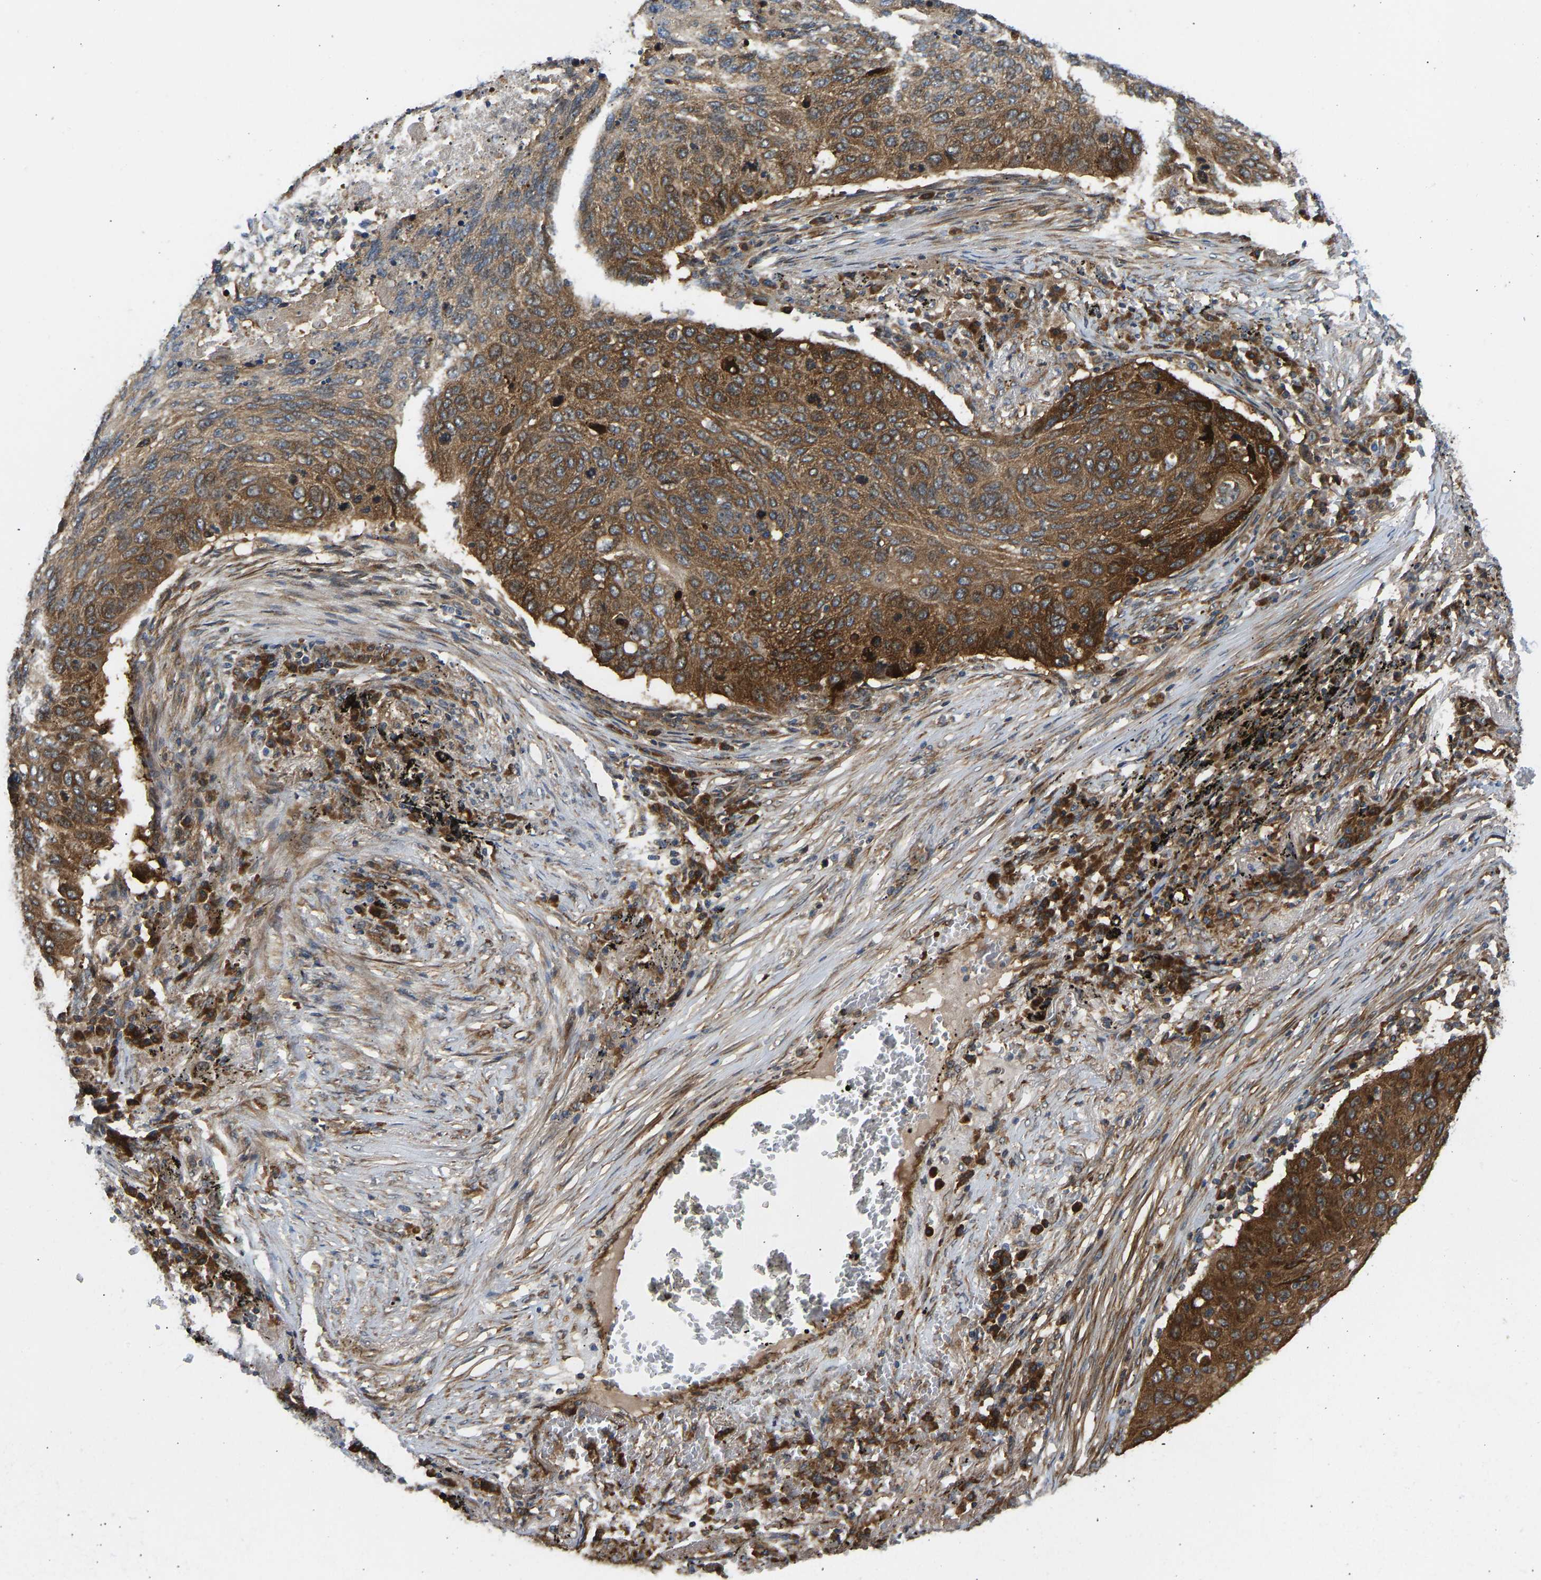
{"staining": {"intensity": "strong", "quantity": ">75%", "location": "cytoplasmic/membranous"}, "tissue": "lung cancer", "cell_type": "Tumor cells", "image_type": "cancer", "snomed": [{"axis": "morphology", "description": "Squamous cell carcinoma, NOS"}, {"axis": "topography", "description": "Lung"}], "caption": "Lung cancer (squamous cell carcinoma) stained for a protein (brown) shows strong cytoplasmic/membranous positive staining in about >75% of tumor cells.", "gene": "RASGRF2", "patient": {"sex": "female", "age": 63}}